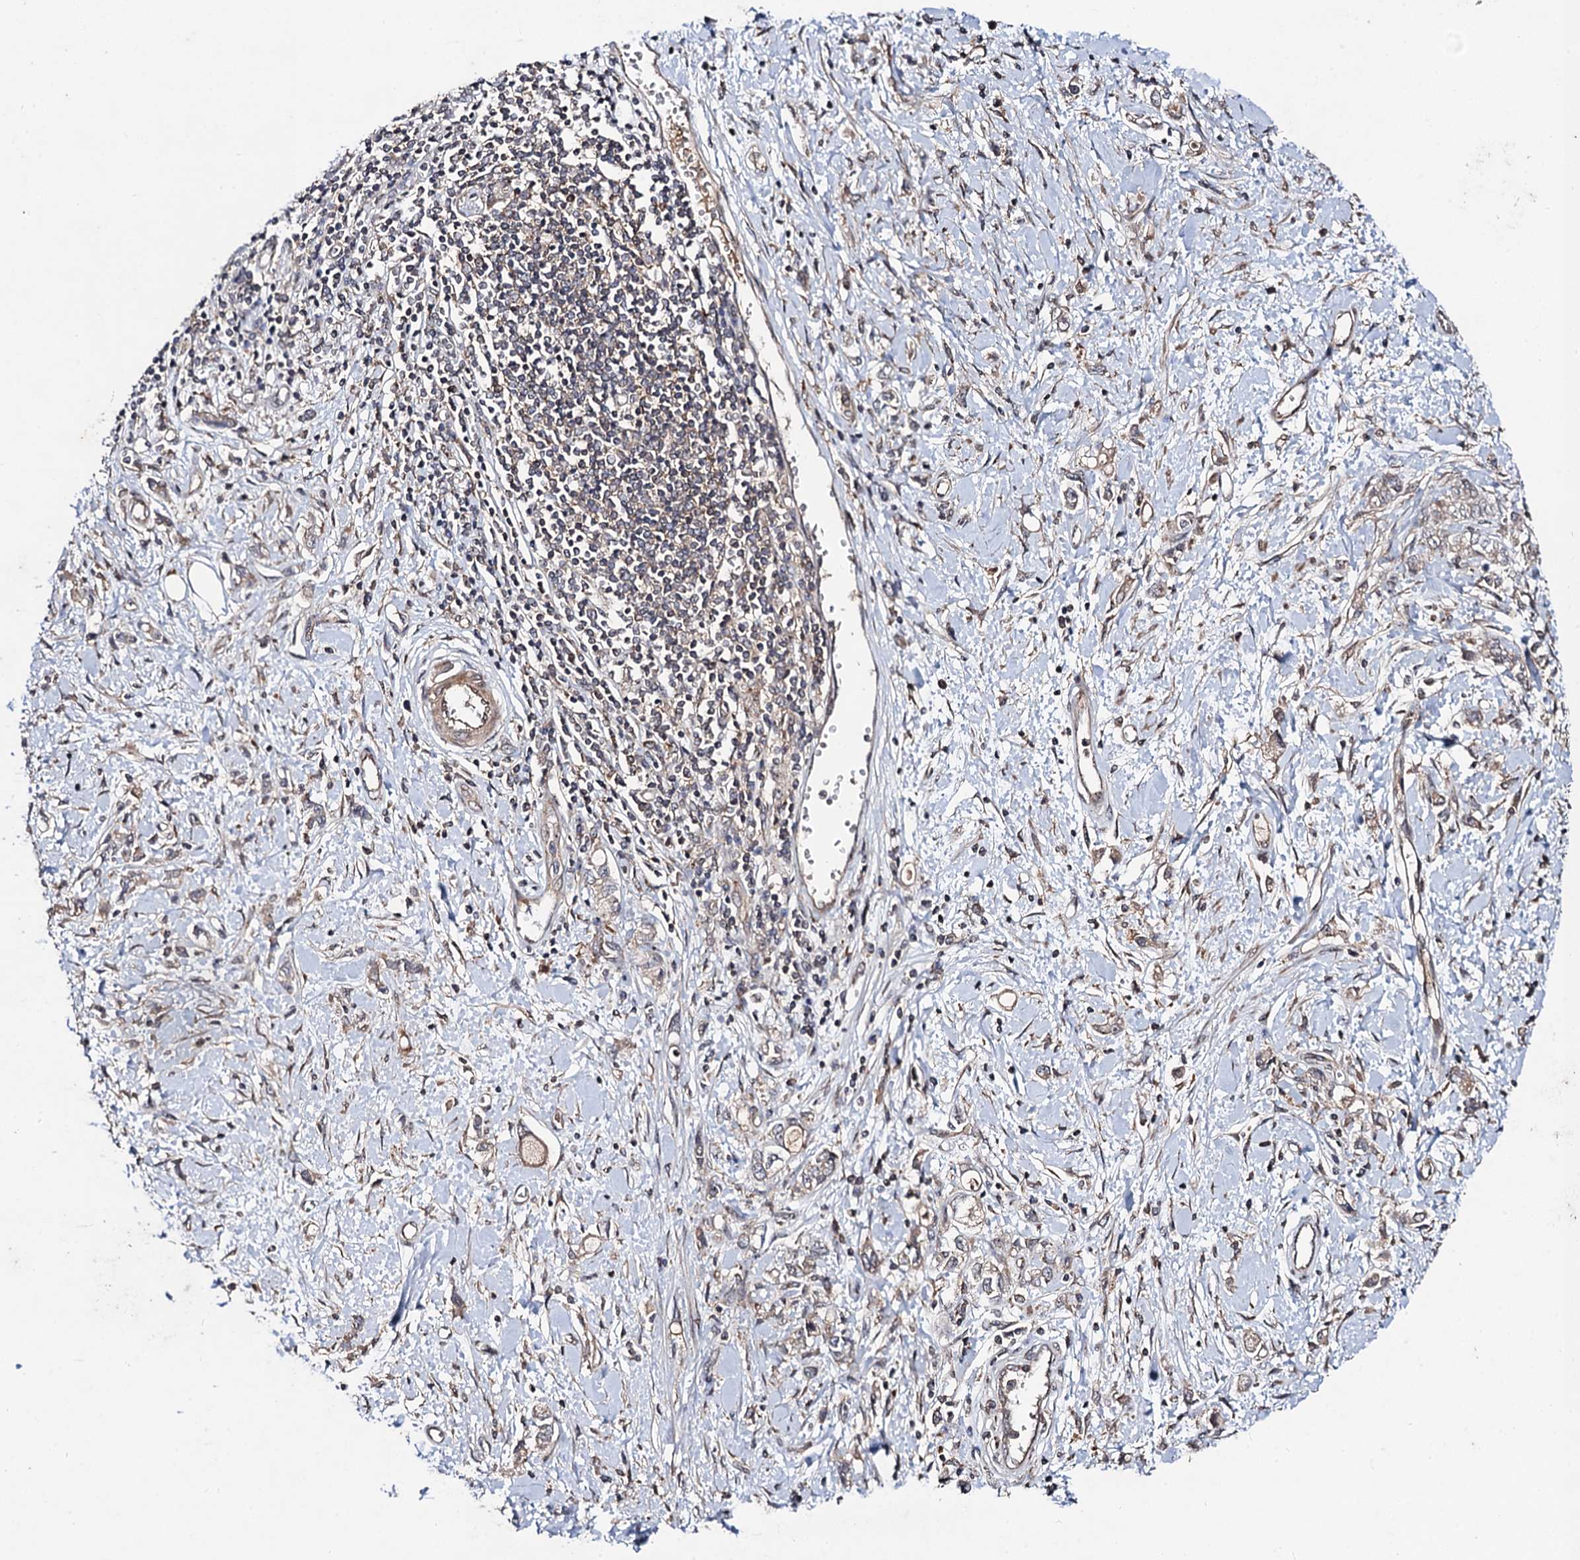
{"staining": {"intensity": "weak", "quantity": ">75%", "location": "cytoplasmic/membranous"}, "tissue": "stomach cancer", "cell_type": "Tumor cells", "image_type": "cancer", "snomed": [{"axis": "morphology", "description": "Adenocarcinoma, NOS"}, {"axis": "topography", "description": "Stomach"}], "caption": "Protein expression by immunohistochemistry displays weak cytoplasmic/membranous staining in about >75% of tumor cells in stomach cancer. (brown staining indicates protein expression, while blue staining denotes nuclei).", "gene": "KXD1", "patient": {"sex": "female", "age": 76}}